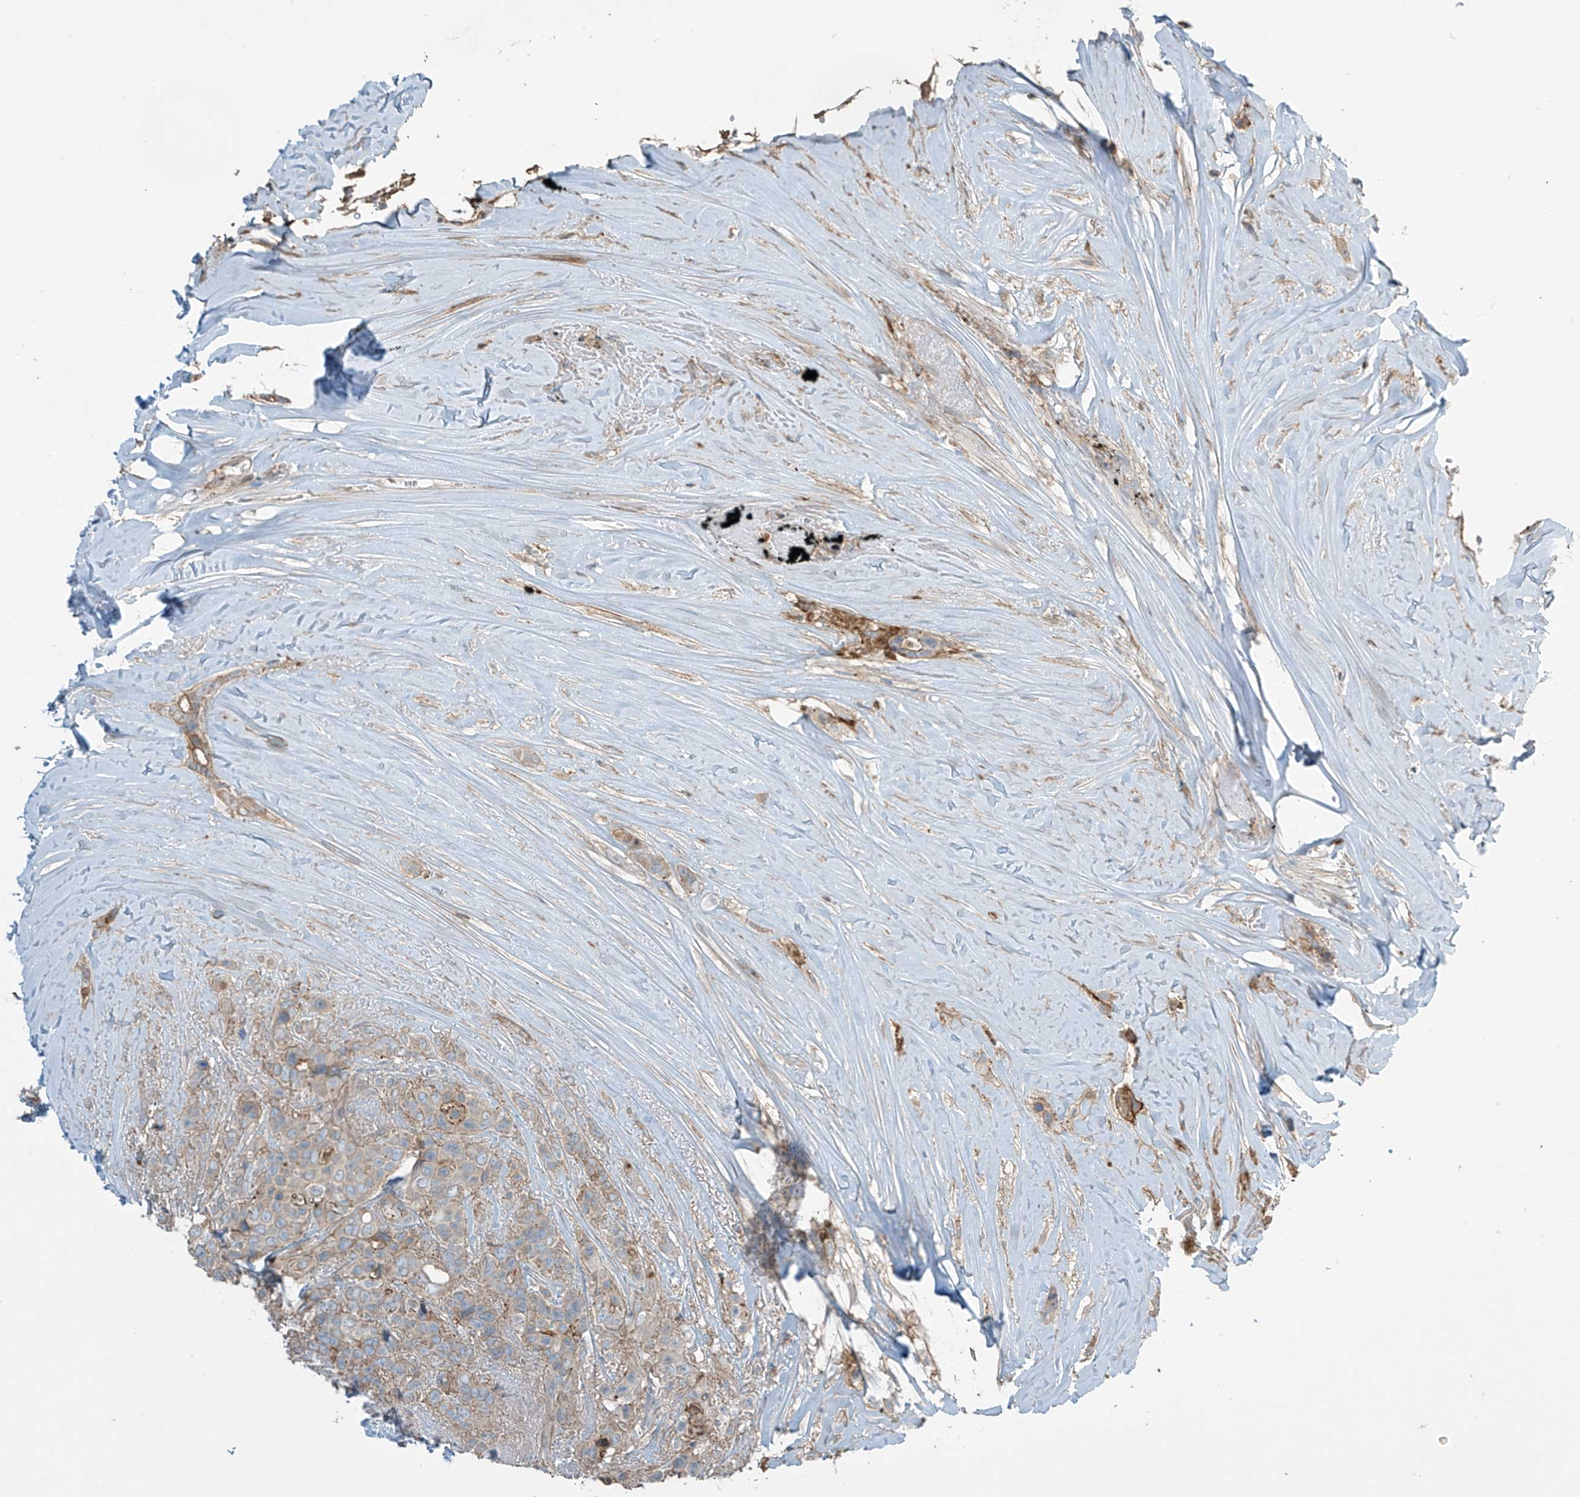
{"staining": {"intensity": "weak", "quantity": "25%-75%", "location": "cytoplasmic/membranous"}, "tissue": "breast cancer", "cell_type": "Tumor cells", "image_type": "cancer", "snomed": [{"axis": "morphology", "description": "Lobular carcinoma"}, {"axis": "topography", "description": "Breast"}], "caption": "A histopathology image of breast lobular carcinoma stained for a protein shows weak cytoplasmic/membranous brown staining in tumor cells. (DAB (3,3'-diaminobenzidine) IHC, brown staining for protein, blue staining for nuclei).", "gene": "SLC9A2", "patient": {"sex": "female", "age": 51}}